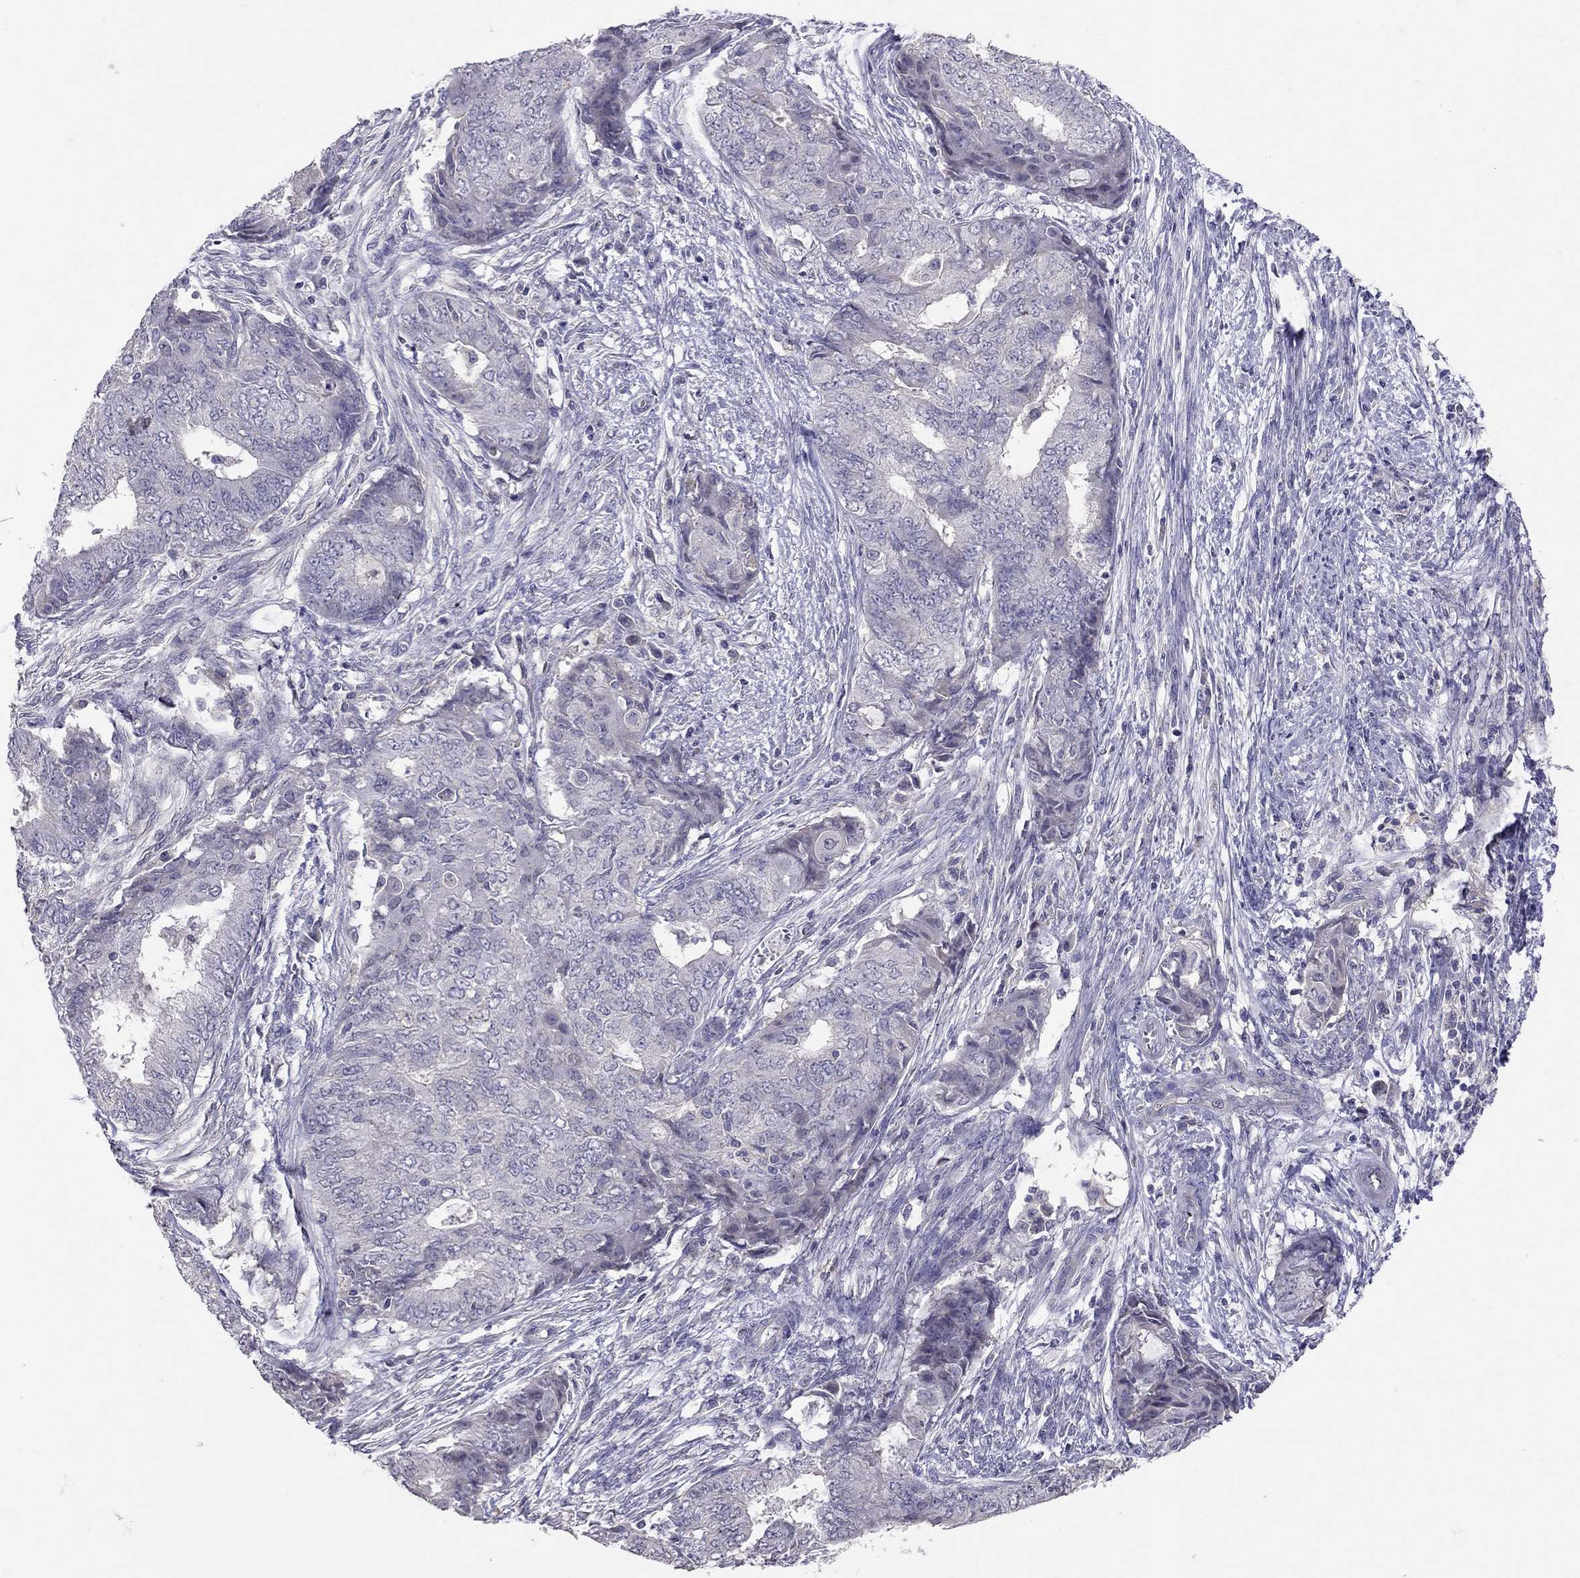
{"staining": {"intensity": "negative", "quantity": "none", "location": "none"}, "tissue": "endometrial cancer", "cell_type": "Tumor cells", "image_type": "cancer", "snomed": [{"axis": "morphology", "description": "Adenocarcinoma, NOS"}, {"axis": "topography", "description": "Endometrium"}], "caption": "Immunohistochemistry photomicrograph of human adenocarcinoma (endometrial) stained for a protein (brown), which shows no expression in tumor cells.", "gene": "RTP5", "patient": {"sex": "female", "age": 62}}